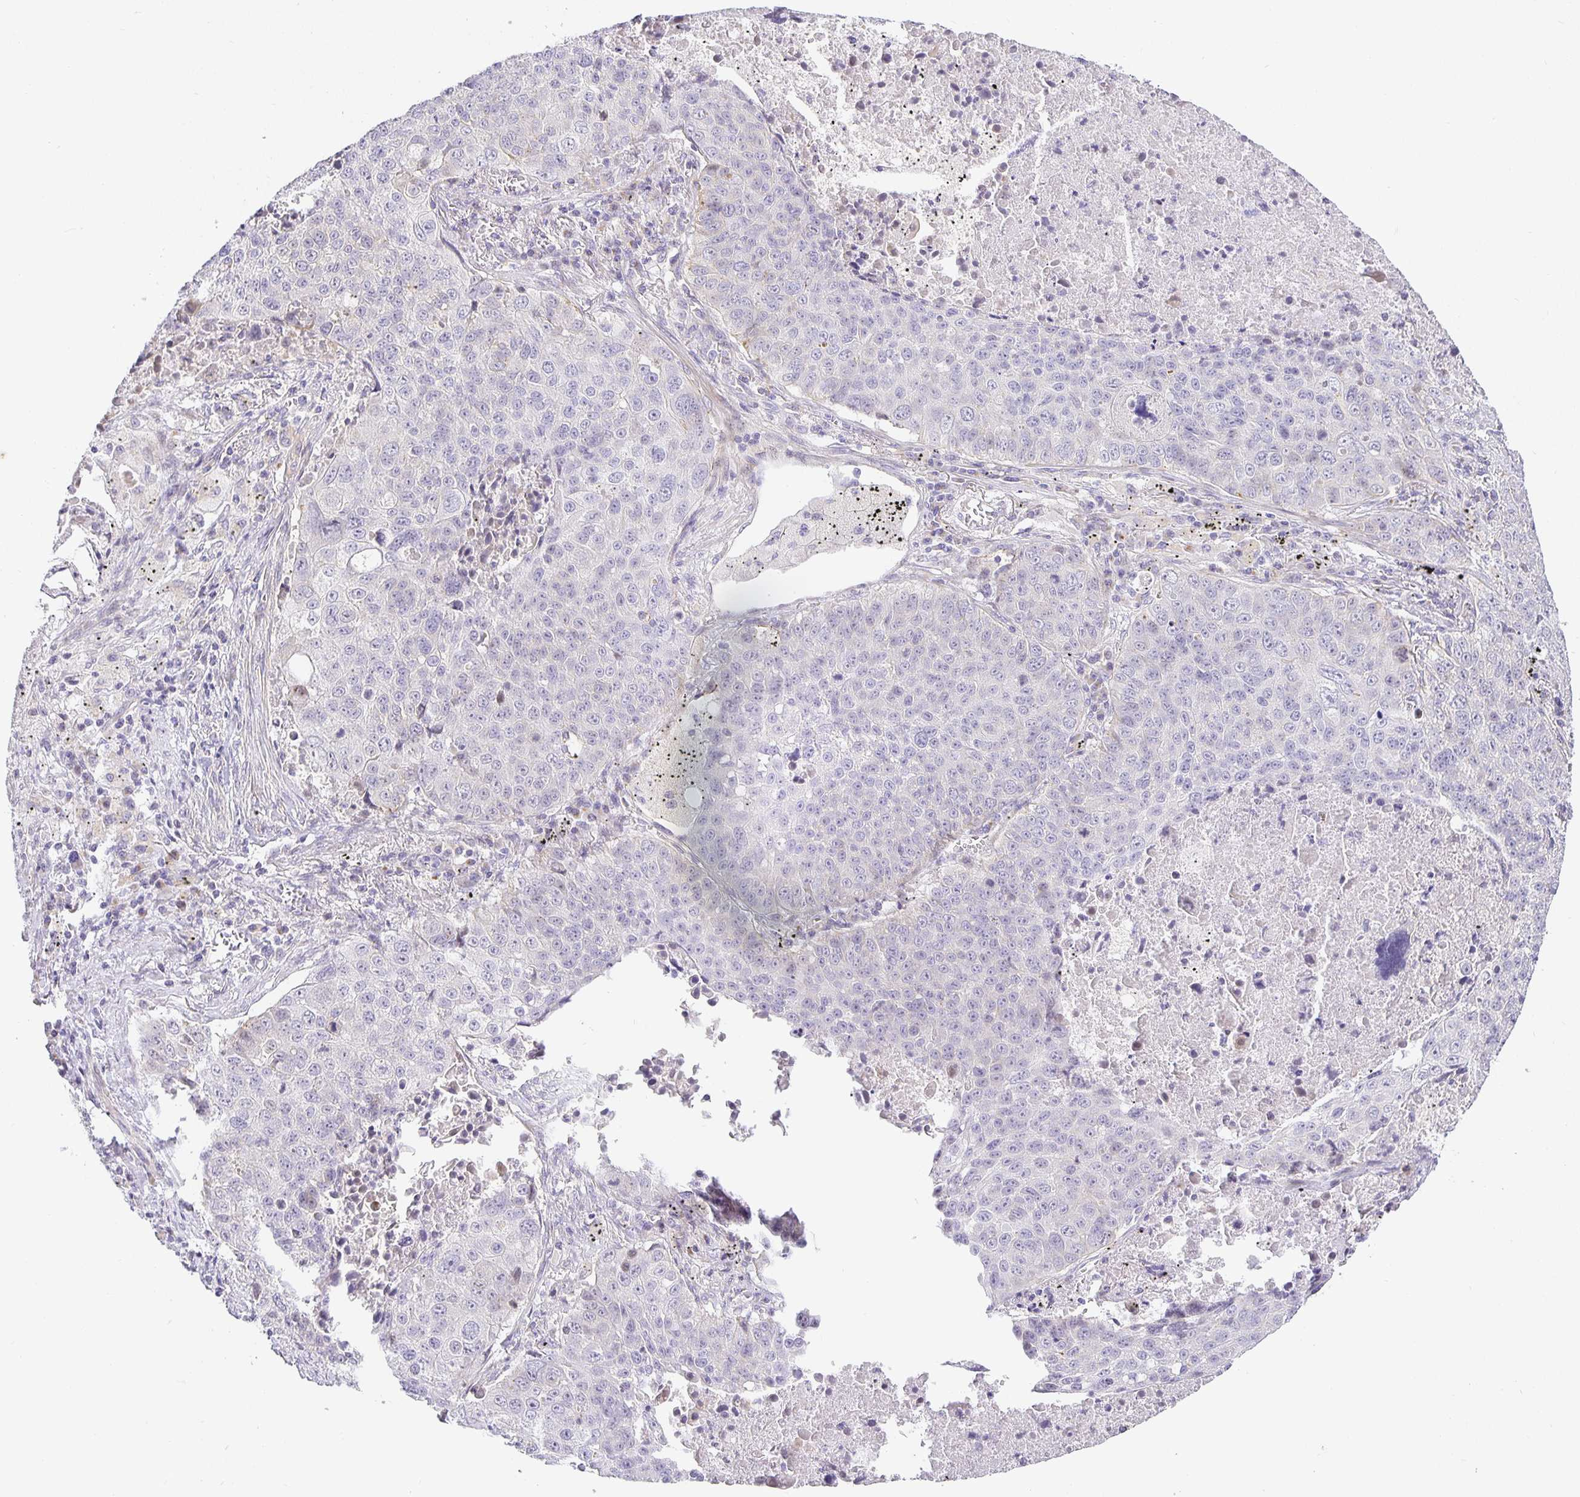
{"staining": {"intensity": "negative", "quantity": "none", "location": "none"}, "tissue": "lung cancer", "cell_type": "Tumor cells", "image_type": "cancer", "snomed": [{"axis": "morphology", "description": "Normal morphology"}, {"axis": "morphology", "description": "Aneuploidy"}, {"axis": "morphology", "description": "Squamous cell carcinoma, NOS"}, {"axis": "topography", "description": "Lymph node"}, {"axis": "topography", "description": "Lung"}], "caption": "Immunohistochemistry (IHC) micrograph of lung cancer (aneuploidy) stained for a protein (brown), which shows no staining in tumor cells.", "gene": "TJP3", "patient": {"sex": "female", "age": 76}}